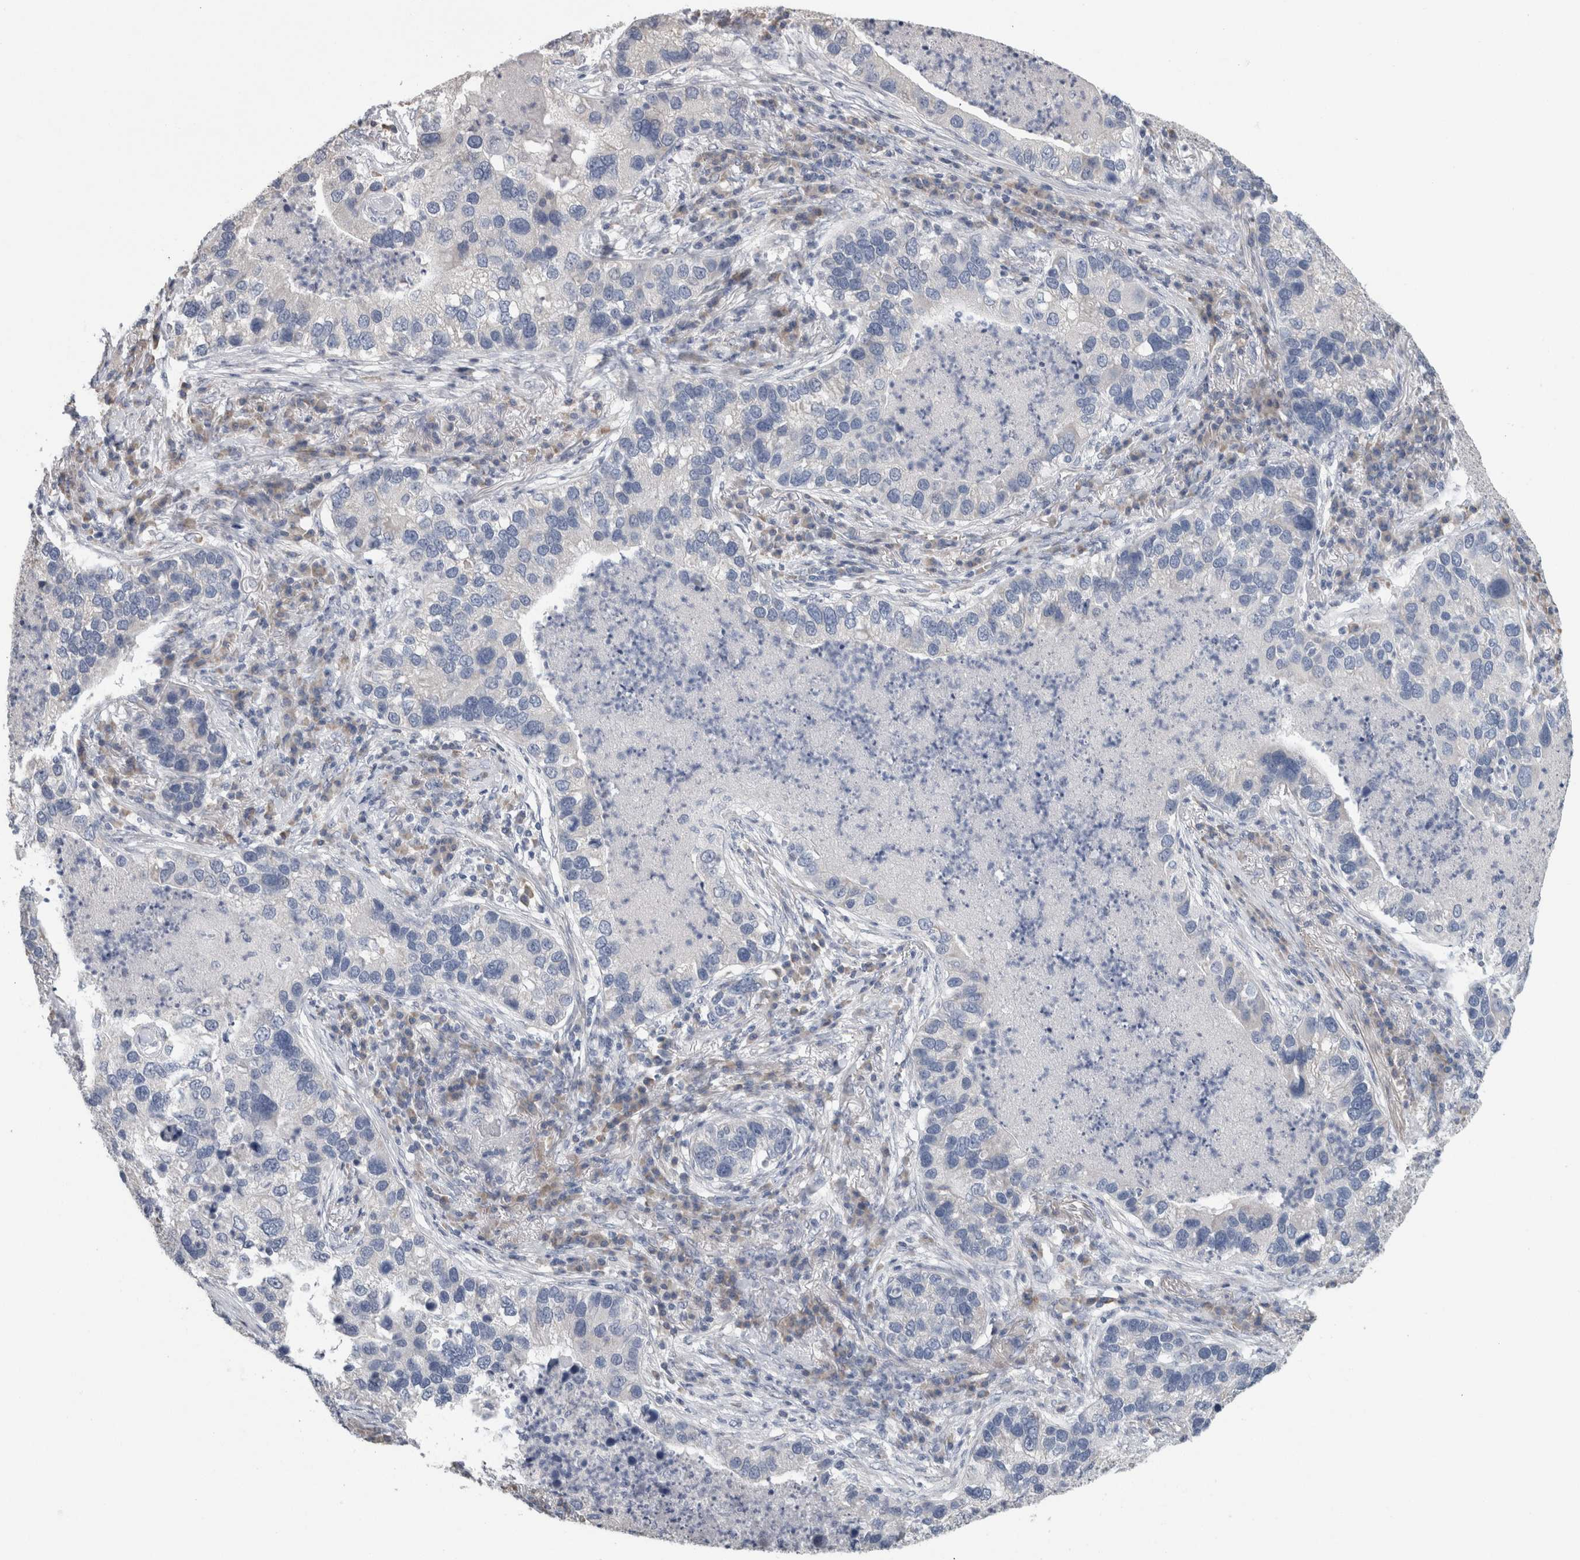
{"staining": {"intensity": "negative", "quantity": "none", "location": "none"}, "tissue": "lung cancer", "cell_type": "Tumor cells", "image_type": "cancer", "snomed": [{"axis": "morphology", "description": "Normal tissue, NOS"}, {"axis": "morphology", "description": "Adenocarcinoma, NOS"}, {"axis": "topography", "description": "Bronchus"}, {"axis": "topography", "description": "Lung"}], "caption": "The micrograph shows no staining of tumor cells in lung cancer (adenocarcinoma).", "gene": "NEFM", "patient": {"sex": "male", "age": 54}}